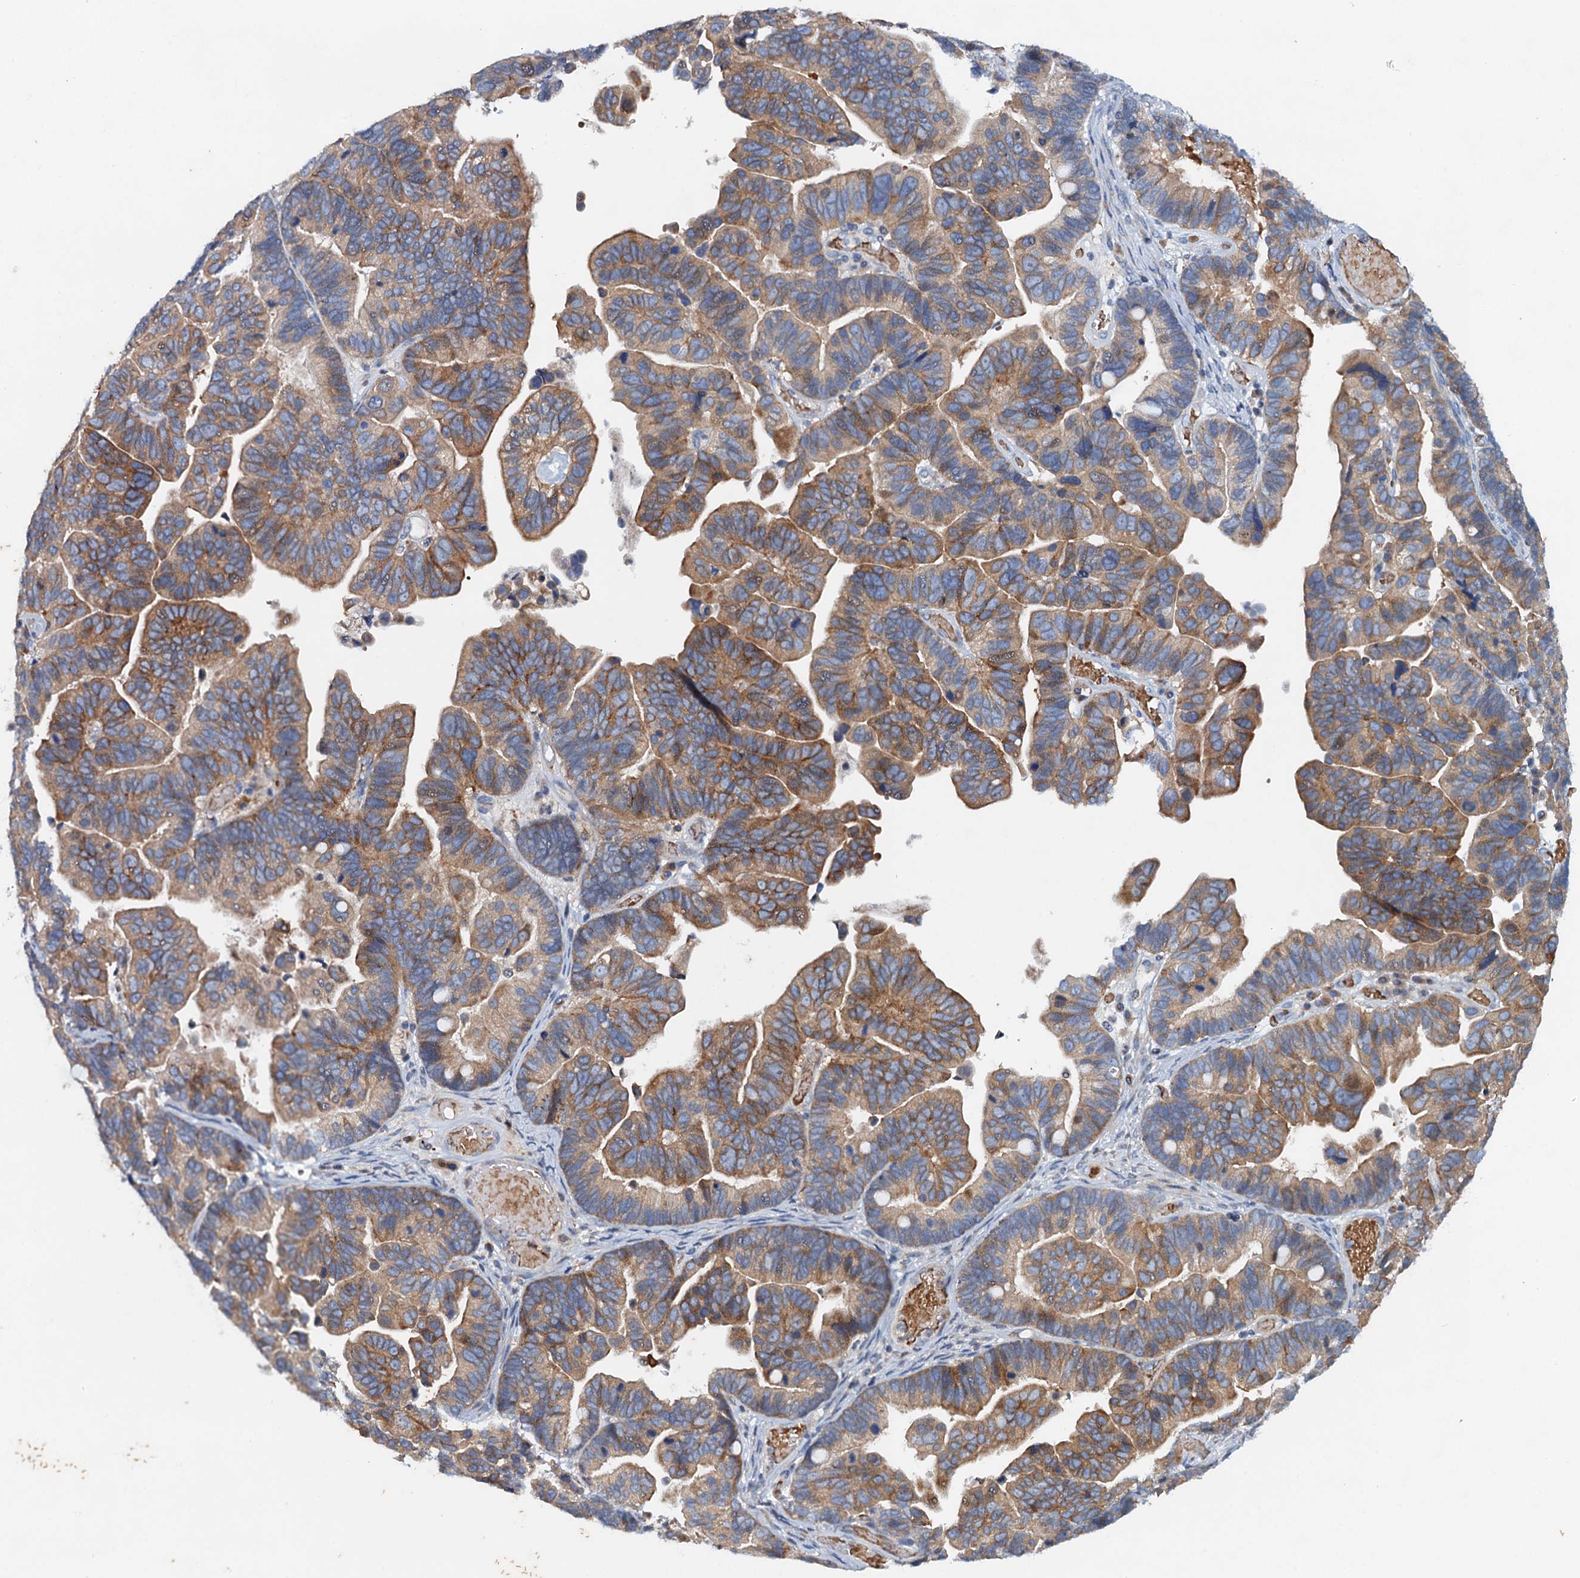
{"staining": {"intensity": "moderate", "quantity": ">75%", "location": "cytoplasmic/membranous"}, "tissue": "ovarian cancer", "cell_type": "Tumor cells", "image_type": "cancer", "snomed": [{"axis": "morphology", "description": "Cystadenocarcinoma, serous, NOS"}, {"axis": "topography", "description": "Ovary"}], "caption": "Human ovarian cancer stained for a protein (brown) exhibits moderate cytoplasmic/membranous positive positivity in approximately >75% of tumor cells.", "gene": "NBEA", "patient": {"sex": "female", "age": 56}}